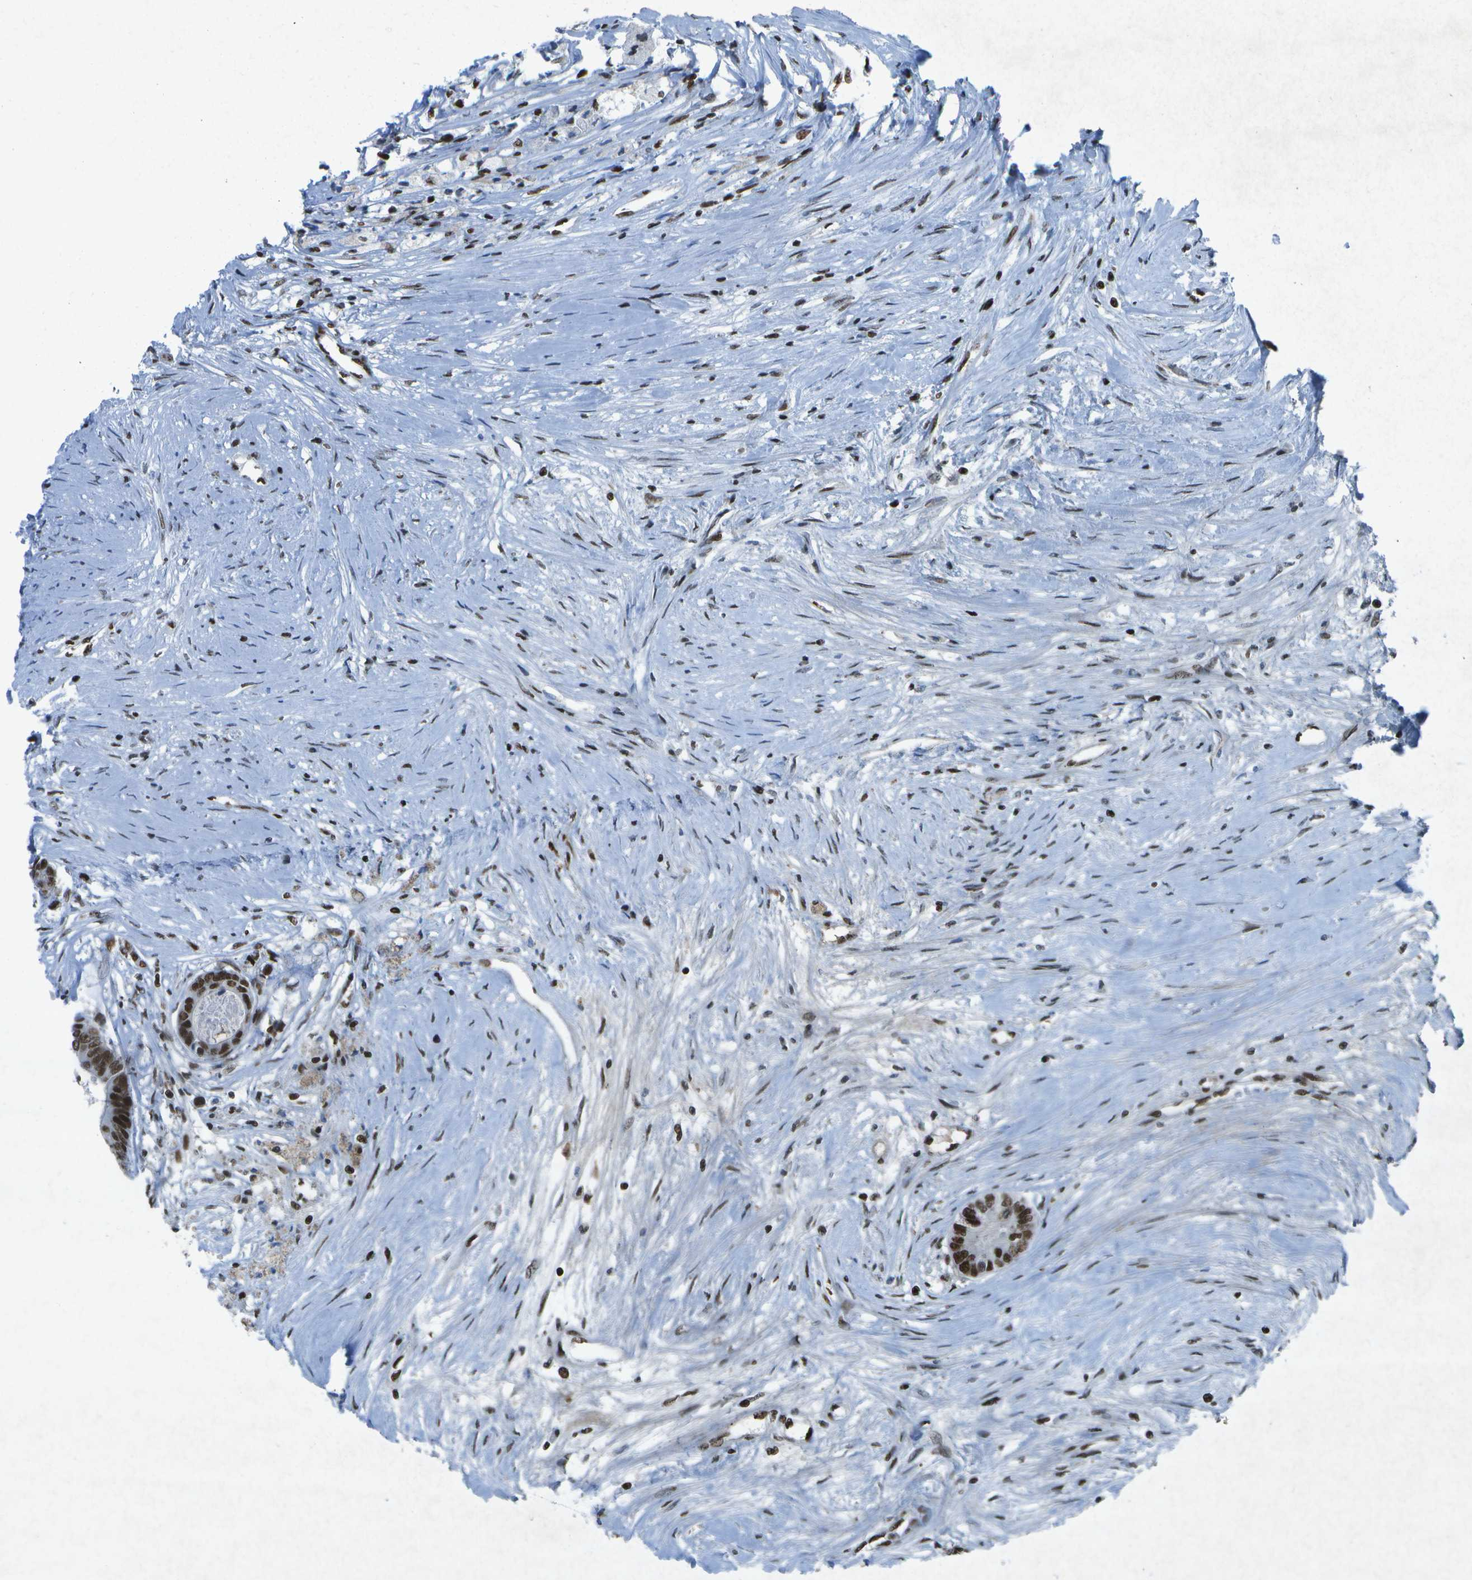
{"staining": {"intensity": "strong", "quantity": ">75%", "location": "nuclear"}, "tissue": "colorectal cancer", "cell_type": "Tumor cells", "image_type": "cancer", "snomed": [{"axis": "morphology", "description": "Adenocarcinoma, NOS"}, {"axis": "topography", "description": "Rectum"}], "caption": "Adenocarcinoma (colorectal) was stained to show a protein in brown. There is high levels of strong nuclear expression in approximately >75% of tumor cells. (Brightfield microscopy of DAB IHC at high magnification).", "gene": "MTA2", "patient": {"sex": "male", "age": 63}}